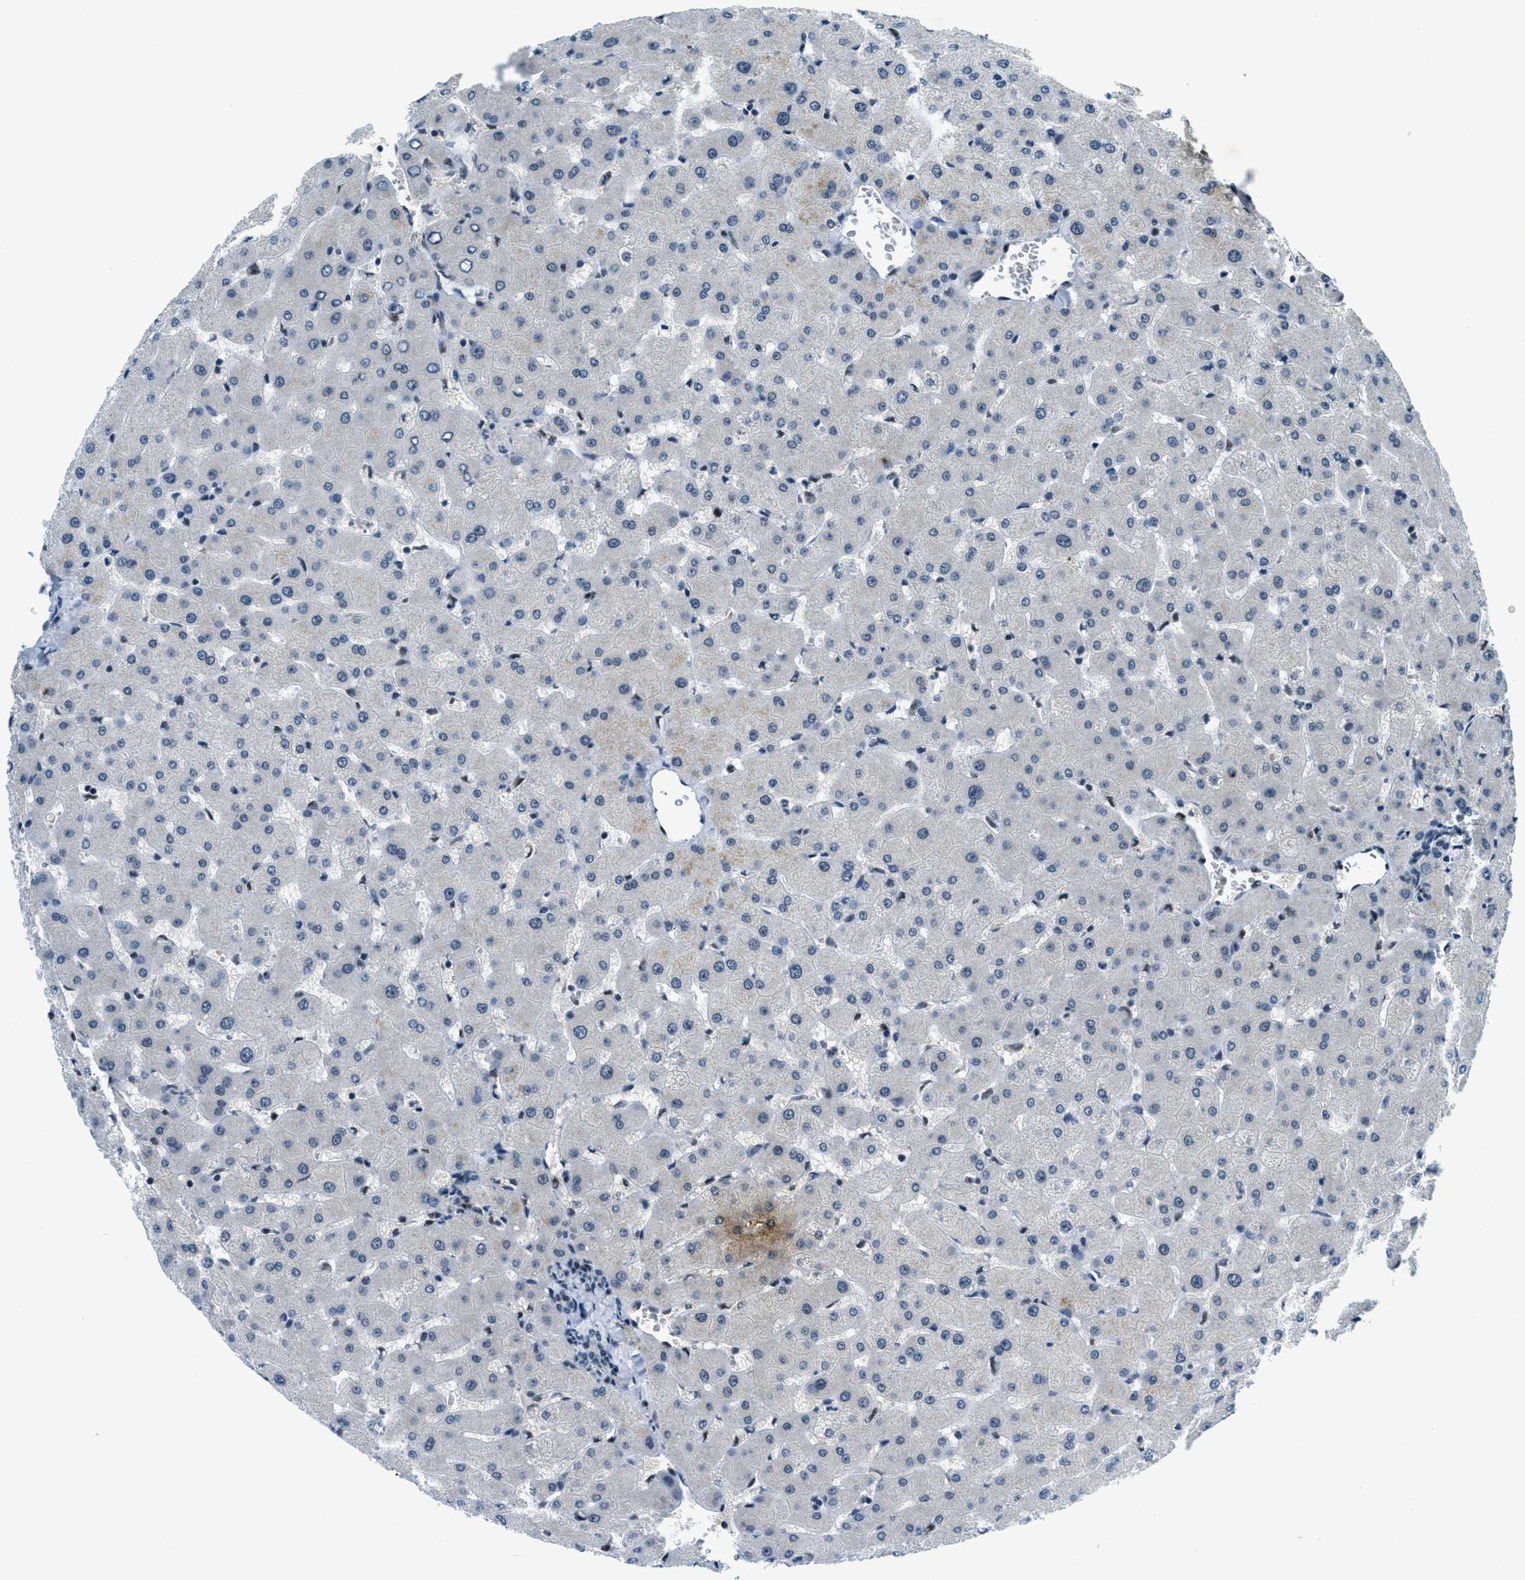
{"staining": {"intensity": "negative", "quantity": "none", "location": "none"}, "tissue": "liver", "cell_type": "Cholangiocytes", "image_type": "normal", "snomed": [{"axis": "morphology", "description": "Normal tissue, NOS"}, {"axis": "topography", "description": "Liver"}], "caption": "IHC histopathology image of benign human liver stained for a protein (brown), which exhibits no positivity in cholangiocytes.", "gene": "KLF6", "patient": {"sex": "female", "age": 63}}